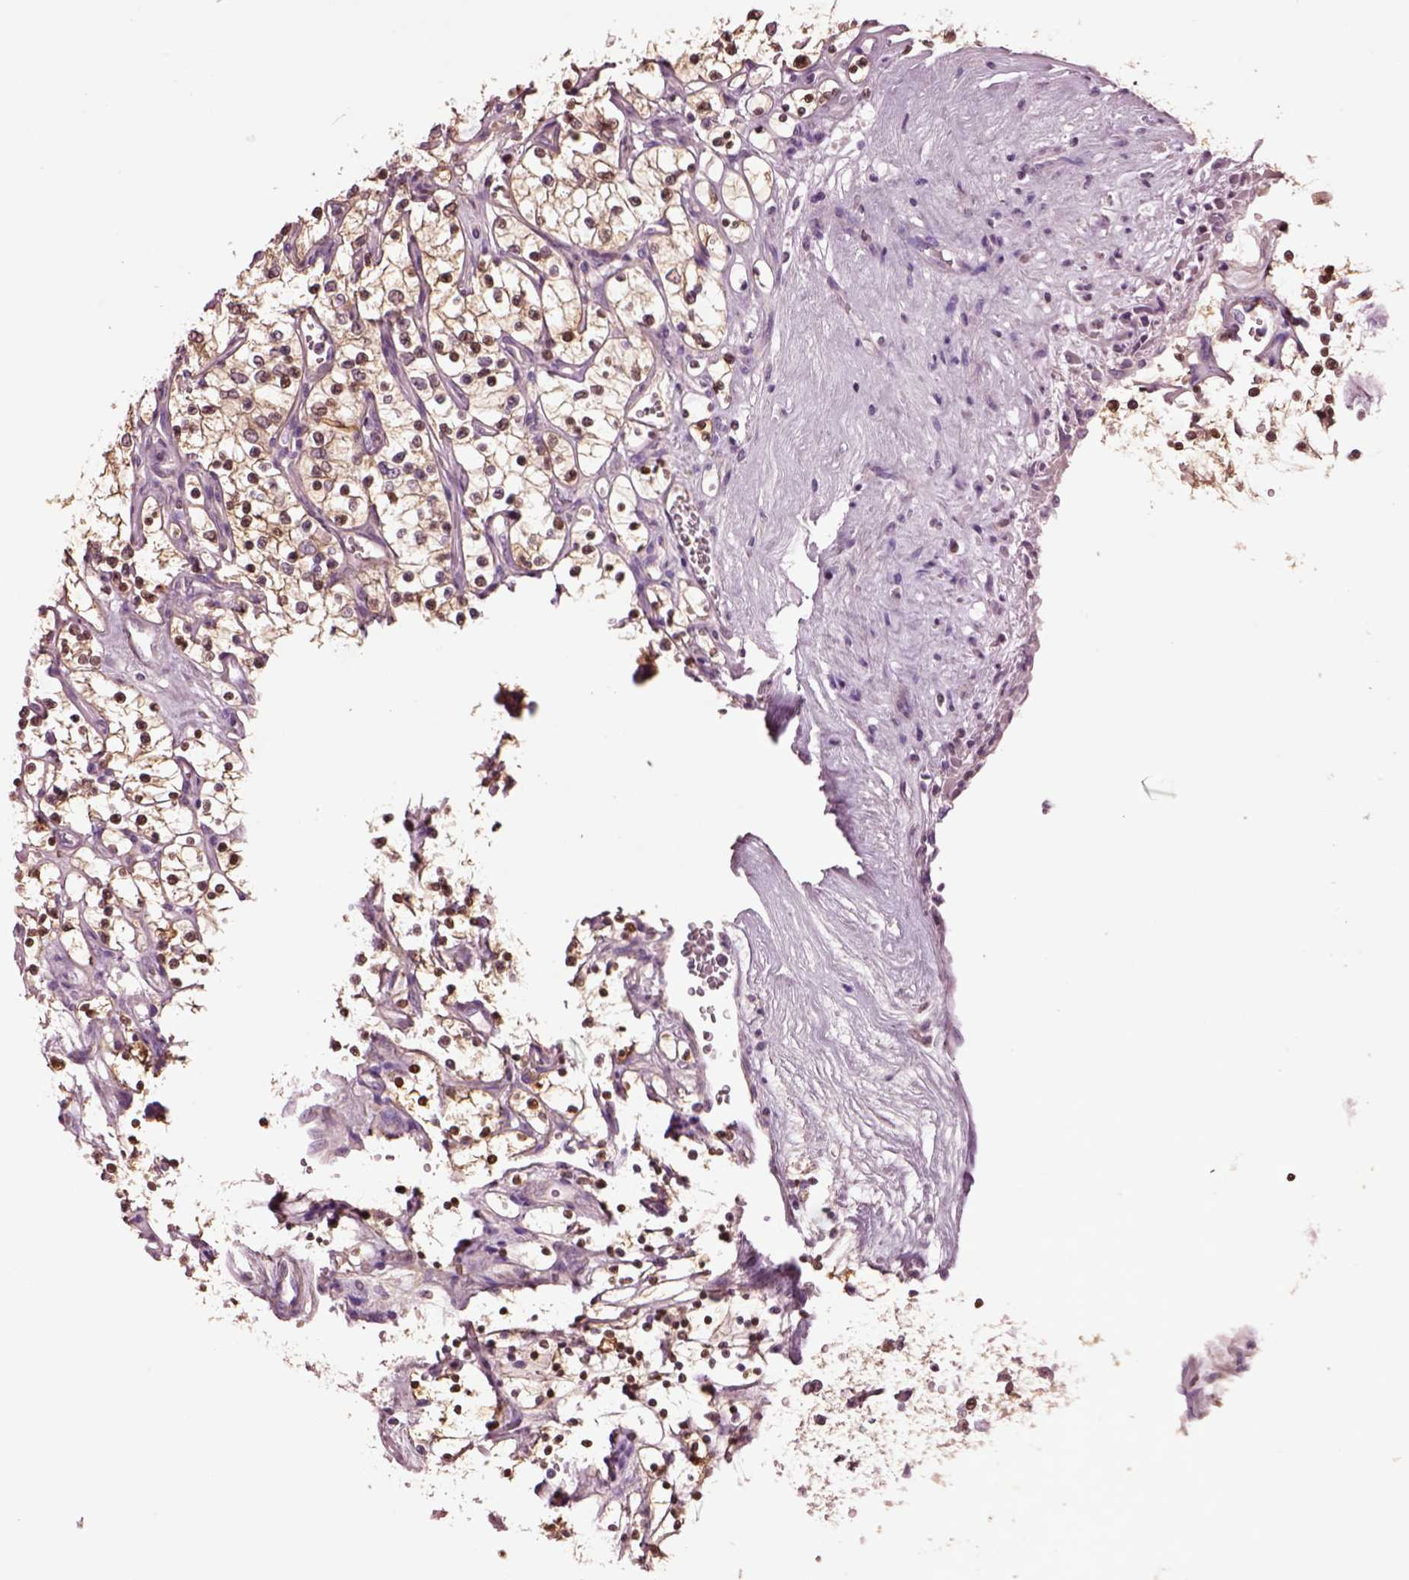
{"staining": {"intensity": "strong", "quantity": ">75%", "location": "cytoplasmic/membranous,nuclear"}, "tissue": "renal cancer", "cell_type": "Tumor cells", "image_type": "cancer", "snomed": [{"axis": "morphology", "description": "Adenocarcinoma, NOS"}, {"axis": "topography", "description": "Kidney"}], "caption": "Immunohistochemical staining of renal cancer shows high levels of strong cytoplasmic/membranous and nuclear protein expression in about >75% of tumor cells.", "gene": "CLPSL1", "patient": {"sex": "female", "age": 69}}